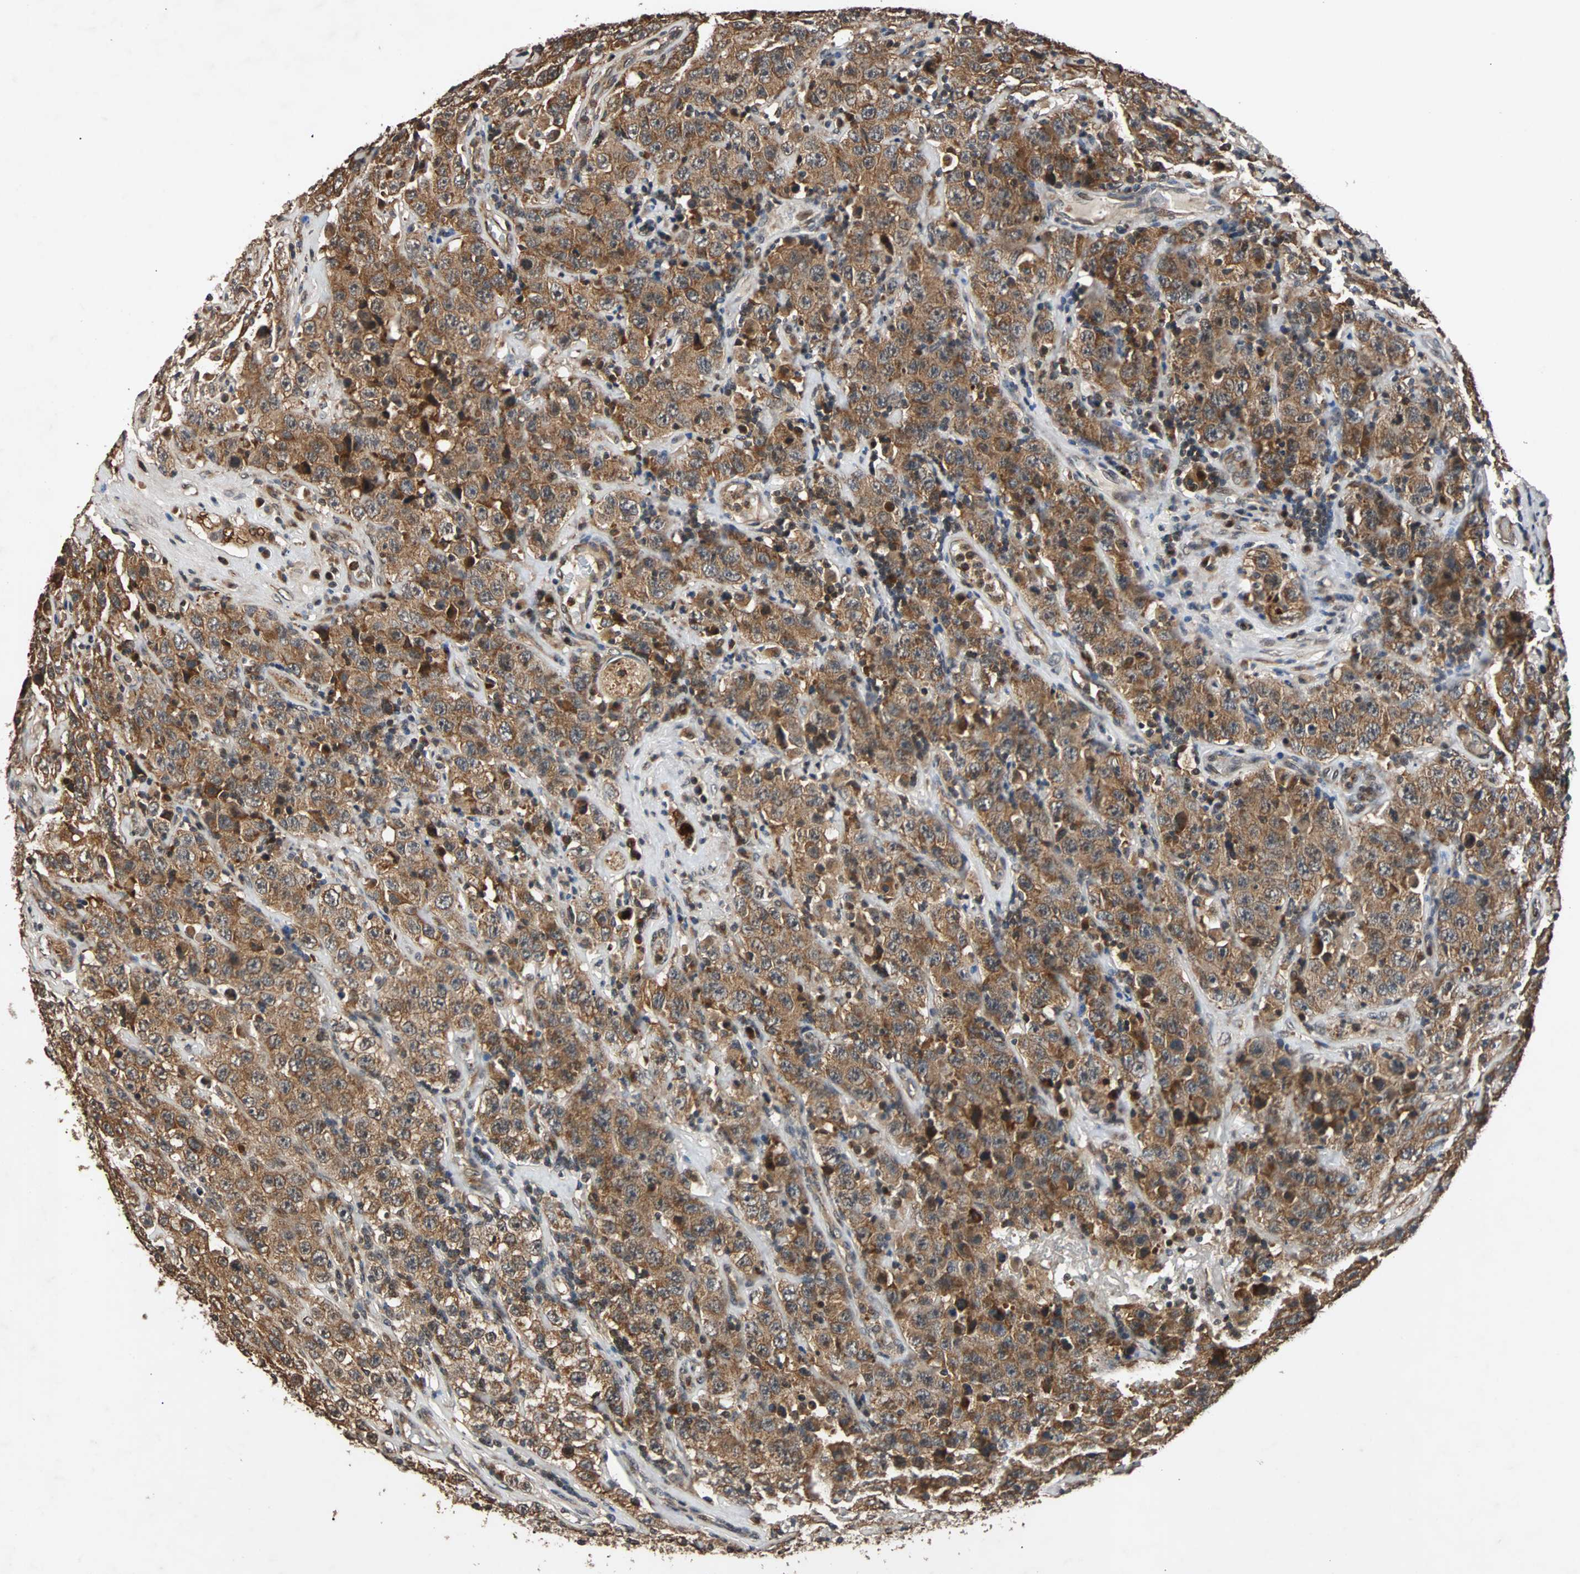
{"staining": {"intensity": "strong", "quantity": ">75%", "location": "cytoplasmic/membranous,nuclear"}, "tissue": "testis cancer", "cell_type": "Tumor cells", "image_type": "cancer", "snomed": [{"axis": "morphology", "description": "Seminoma, NOS"}, {"axis": "topography", "description": "Testis"}], "caption": "Testis seminoma stained with DAB immunohistochemistry (IHC) shows high levels of strong cytoplasmic/membranous and nuclear expression in about >75% of tumor cells.", "gene": "USP31", "patient": {"sex": "male", "age": 52}}